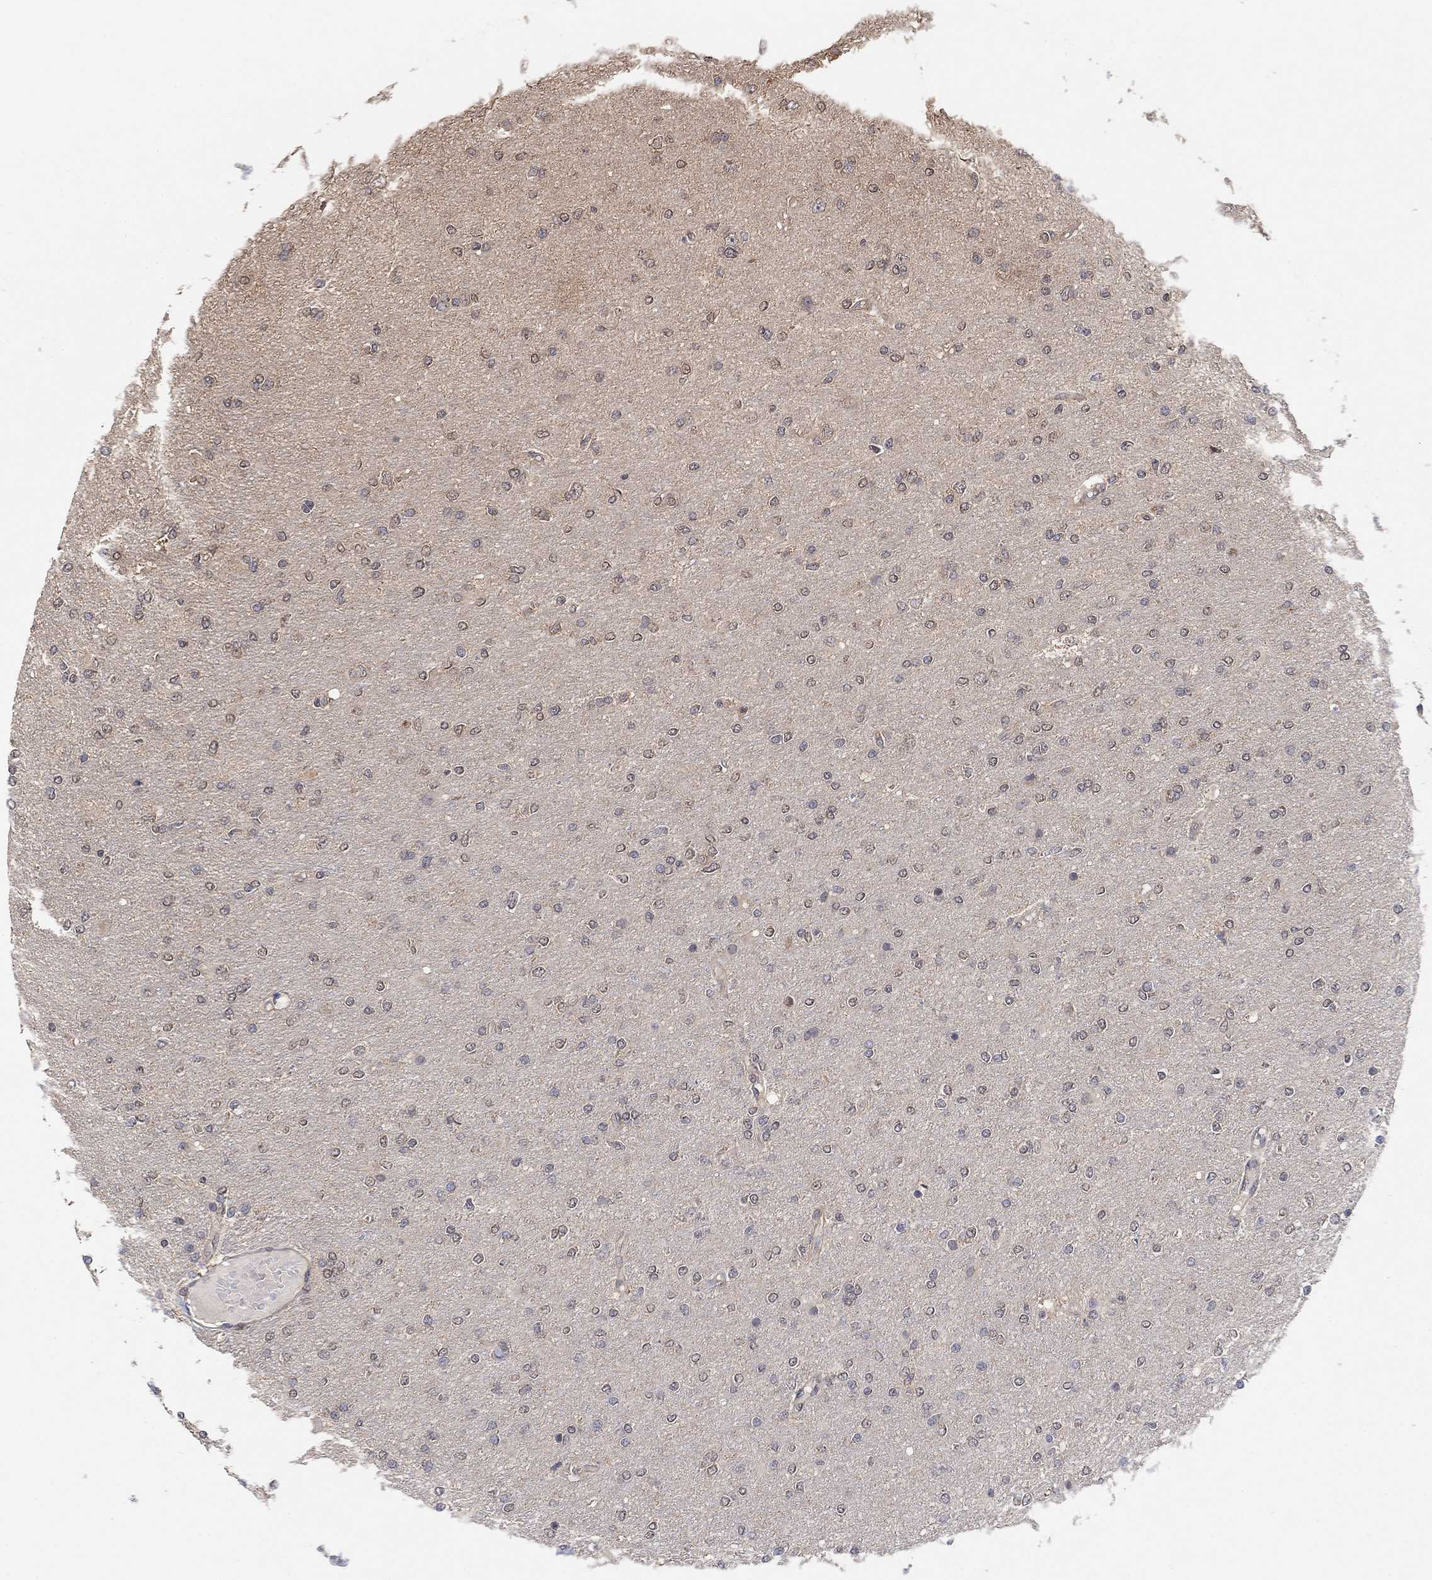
{"staining": {"intensity": "negative", "quantity": "none", "location": "none"}, "tissue": "glioma", "cell_type": "Tumor cells", "image_type": "cancer", "snomed": [{"axis": "morphology", "description": "Glioma, malignant, High grade"}, {"axis": "topography", "description": "Cerebral cortex"}], "caption": "DAB (3,3'-diaminobenzidine) immunohistochemical staining of human glioma reveals no significant staining in tumor cells. Nuclei are stained in blue.", "gene": "CCDC43", "patient": {"sex": "male", "age": 70}}